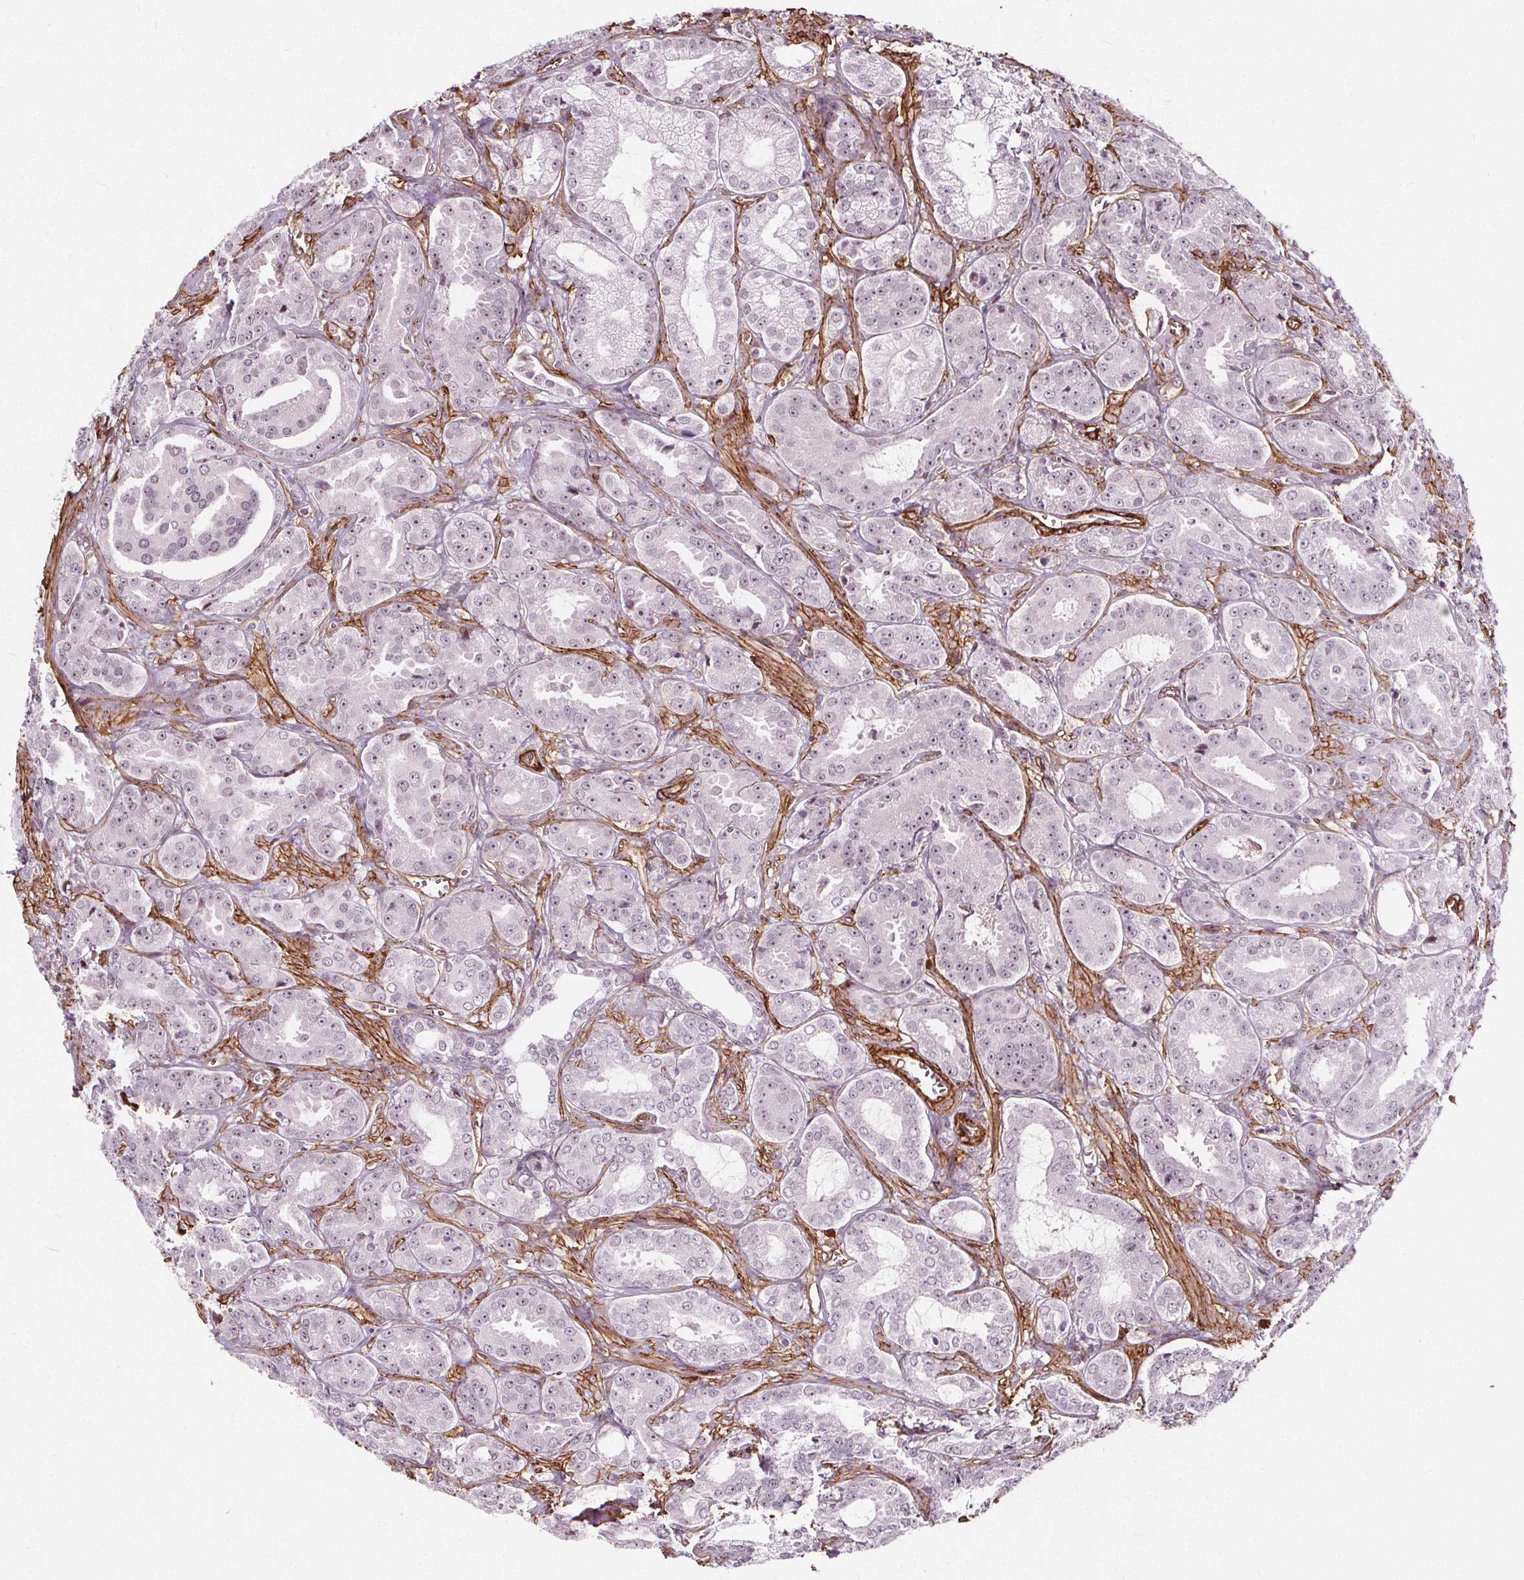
{"staining": {"intensity": "weak", "quantity": "<25%", "location": "nuclear"}, "tissue": "prostate cancer", "cell_type": "Tumor cells", "image_type": "cancer", "snomed": [{"axis": "morphology", "description": "Adenocarcinoma, High grade"}, {"axis": "topography", "description": "Prostate"}], "caption": "This histopathology image is of prostate cancer stained with immunohistochemistry (IHC) to label a protein in brown with the nuclei are counter-stained blue. There is no expression in tumor cells.", "gene": "HAS1", "patient": {"sex": "male", "age": 64}}